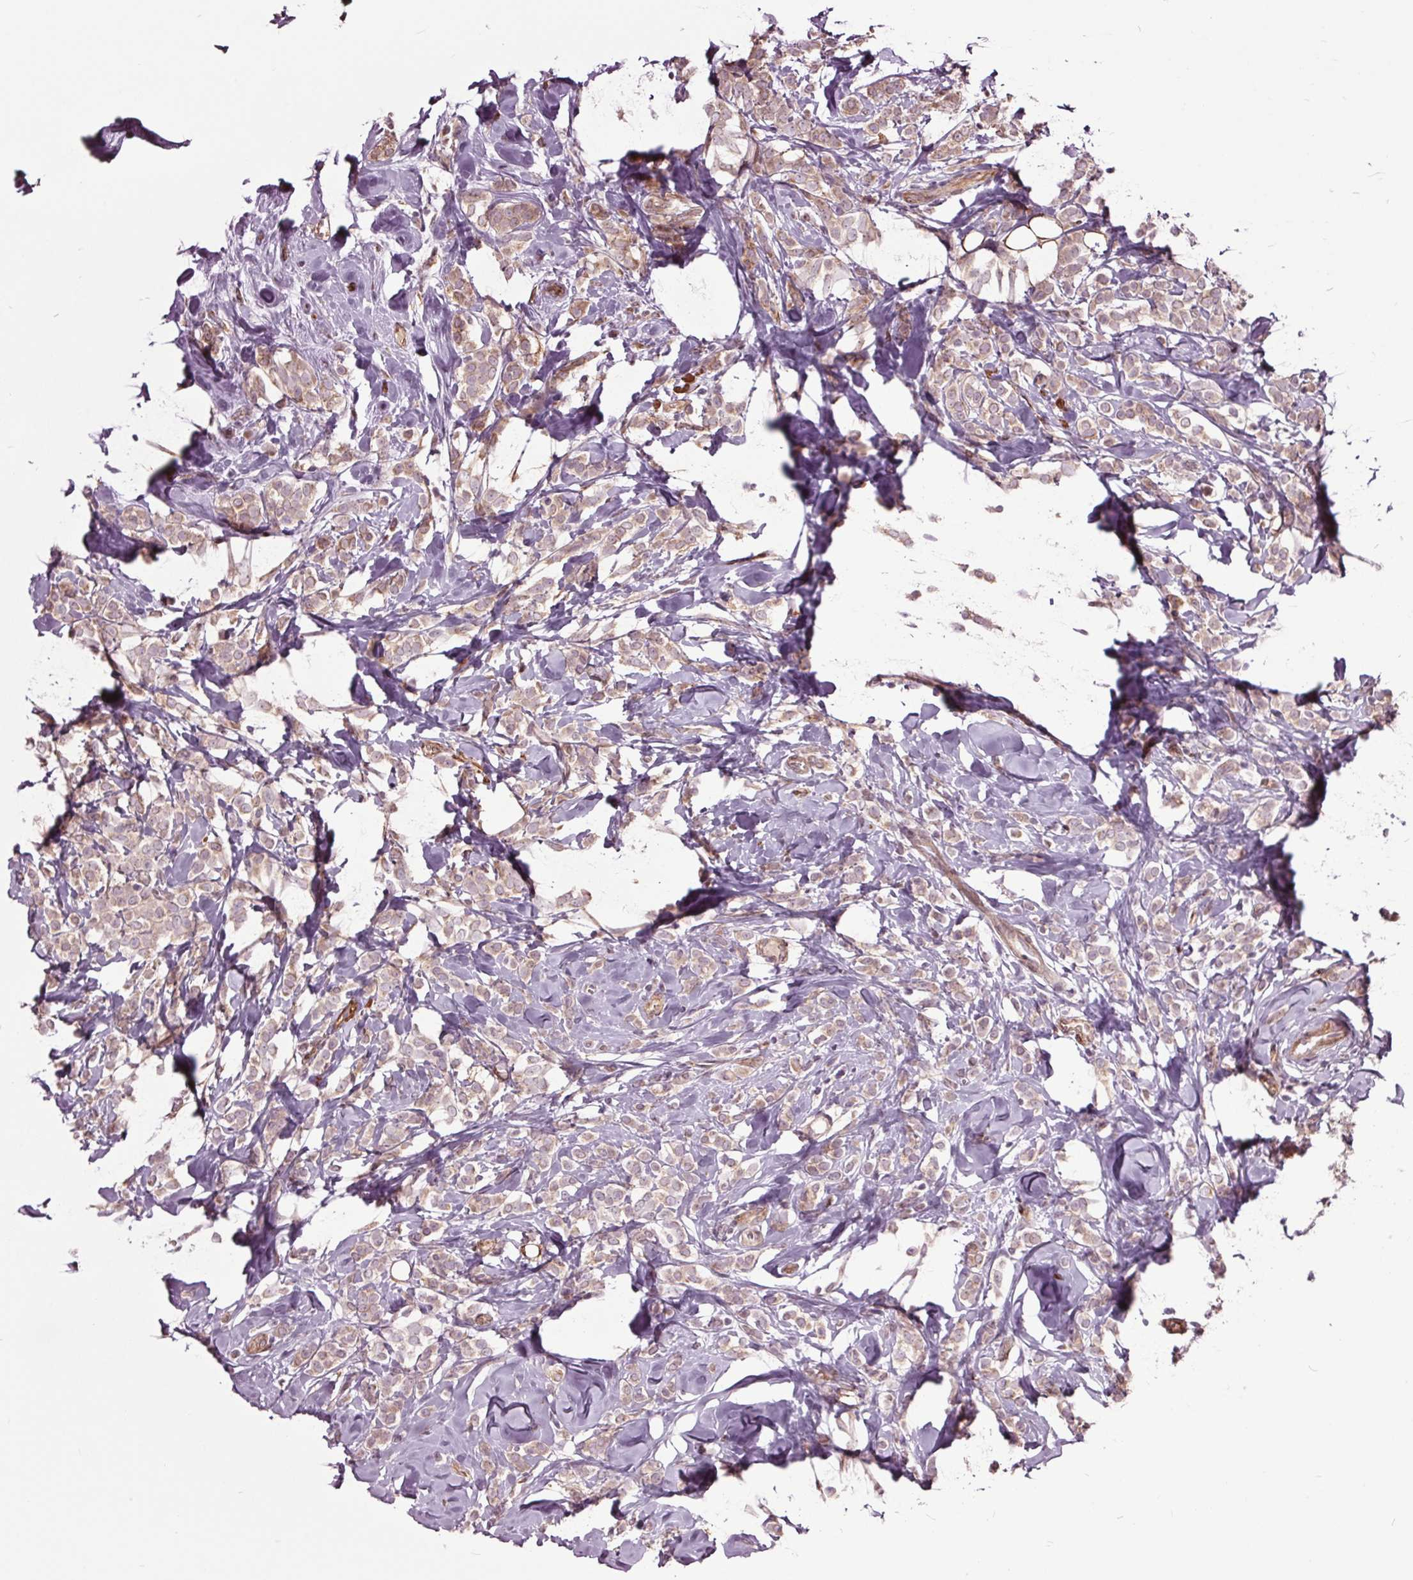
{"staining": {"intensity": "weak", "quantity": ">75%", "location": "cytoplasmic/membranous"}, "tissue": "breast cancer", "cell_type": "Tumor cells", "image_type": "cancer", "snomed": [{"axis": "morphology", "description": "Lobular carcinoma"}, {"axis": "topography", "description": "Breast"}], "caption": "About >75% of tumor cells in breast cancer (lobular carcinoma) show weak cytoplasmic/membranous protein staining as visualized by brown immunohistochemical staining.", "gene": "HAUS5", "patient": {"sex": "female", "age": 49}}